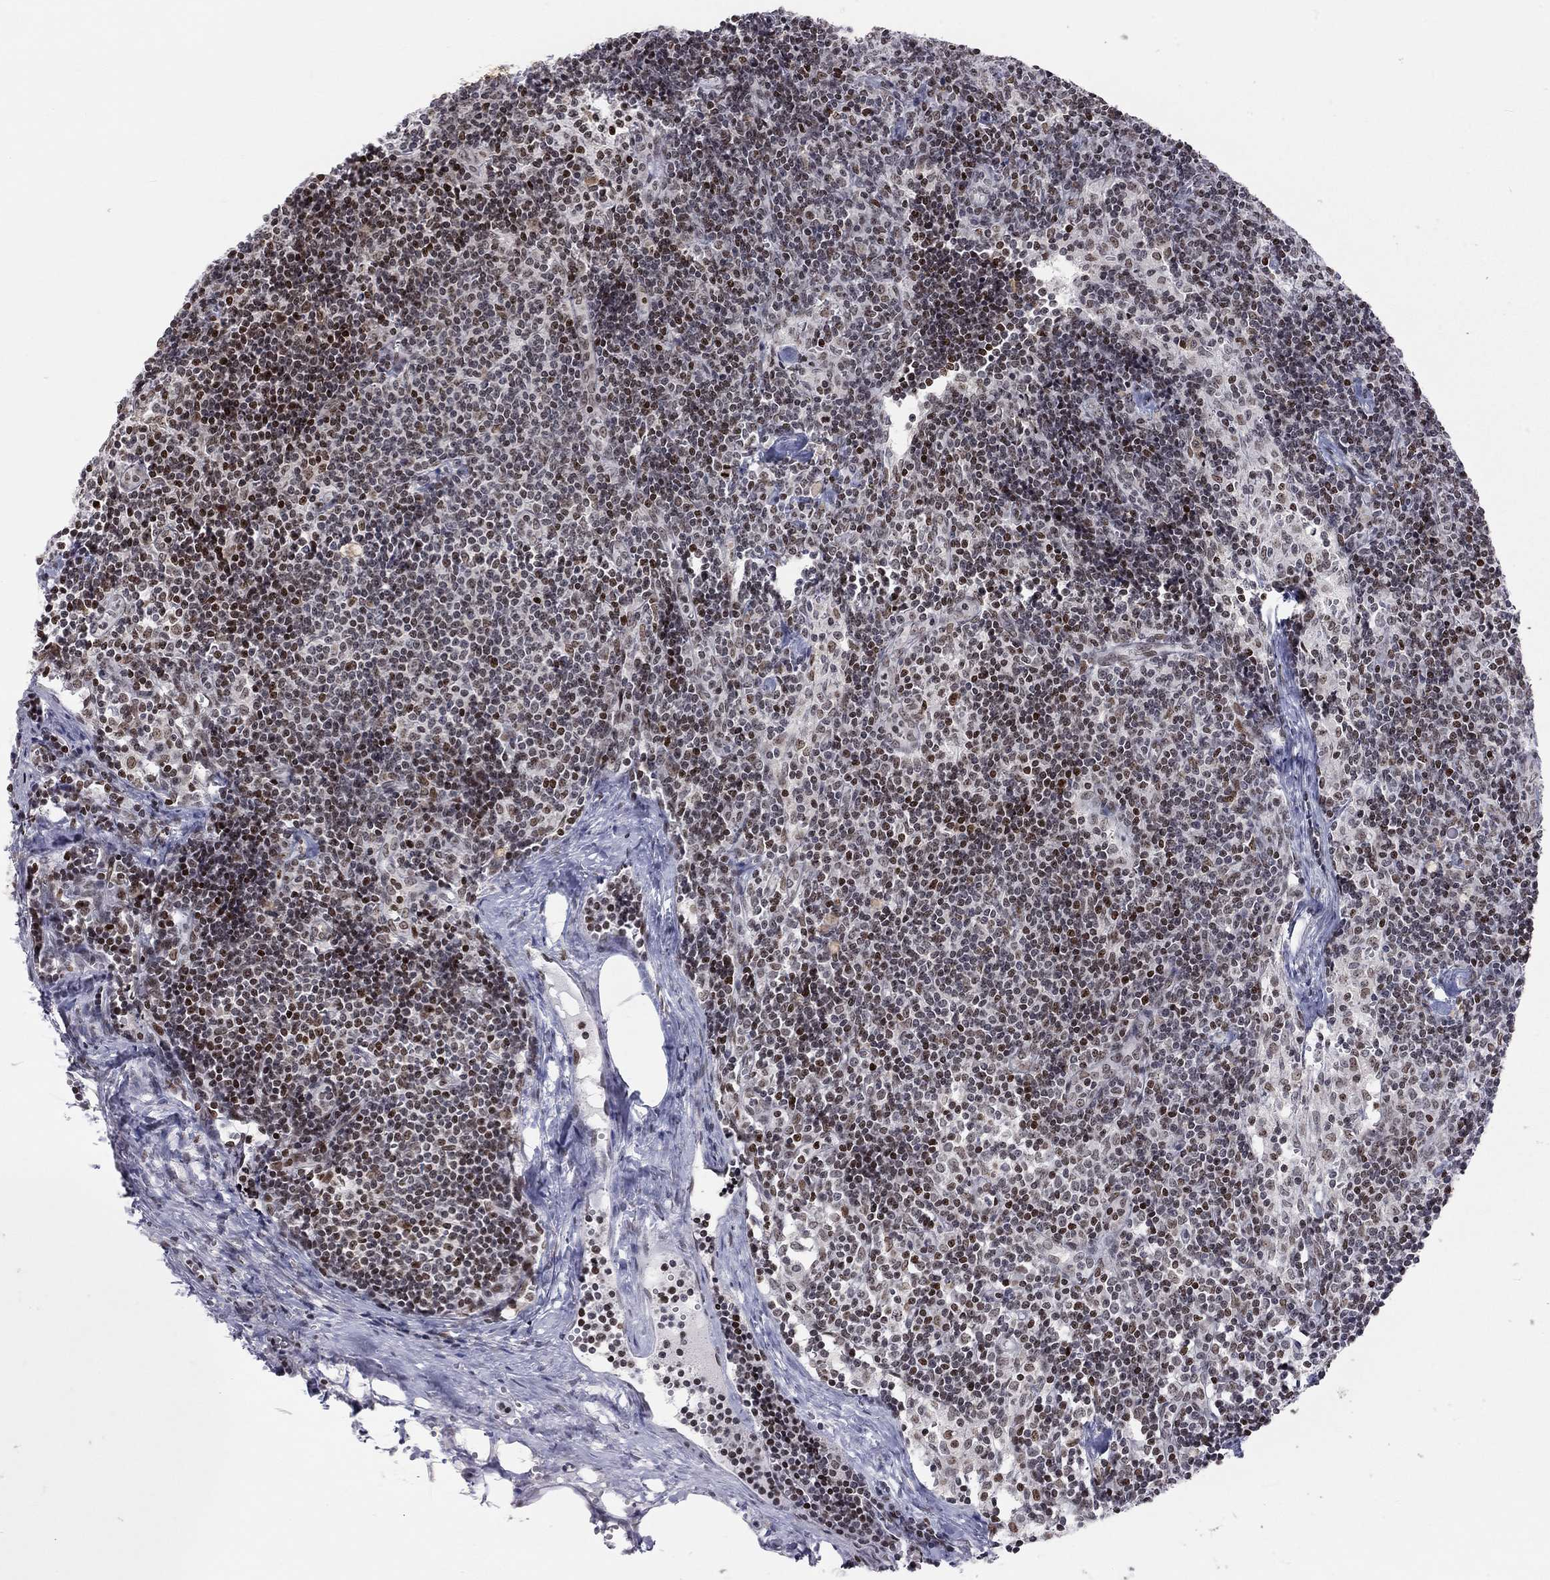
{"staining": {"intensity": "strong", "quantity": "<25%", "location": "nuclear"}, "tissue": "lymph node", "cell_type": "Germinal center cells", "image_type": "normal", "snomed": [{"axis": "morphology", "description": "Normal tissue, NOS"}, {"axis": "topography", "description": "Lymph node"}], "caption": "Brown immunohistochemical staining in normal lymph node displays strong nuclear positivity in approximately <25% of germinal center cells.", "gene": "H2AX", "patient": {"sex": "female", "age": 51}}